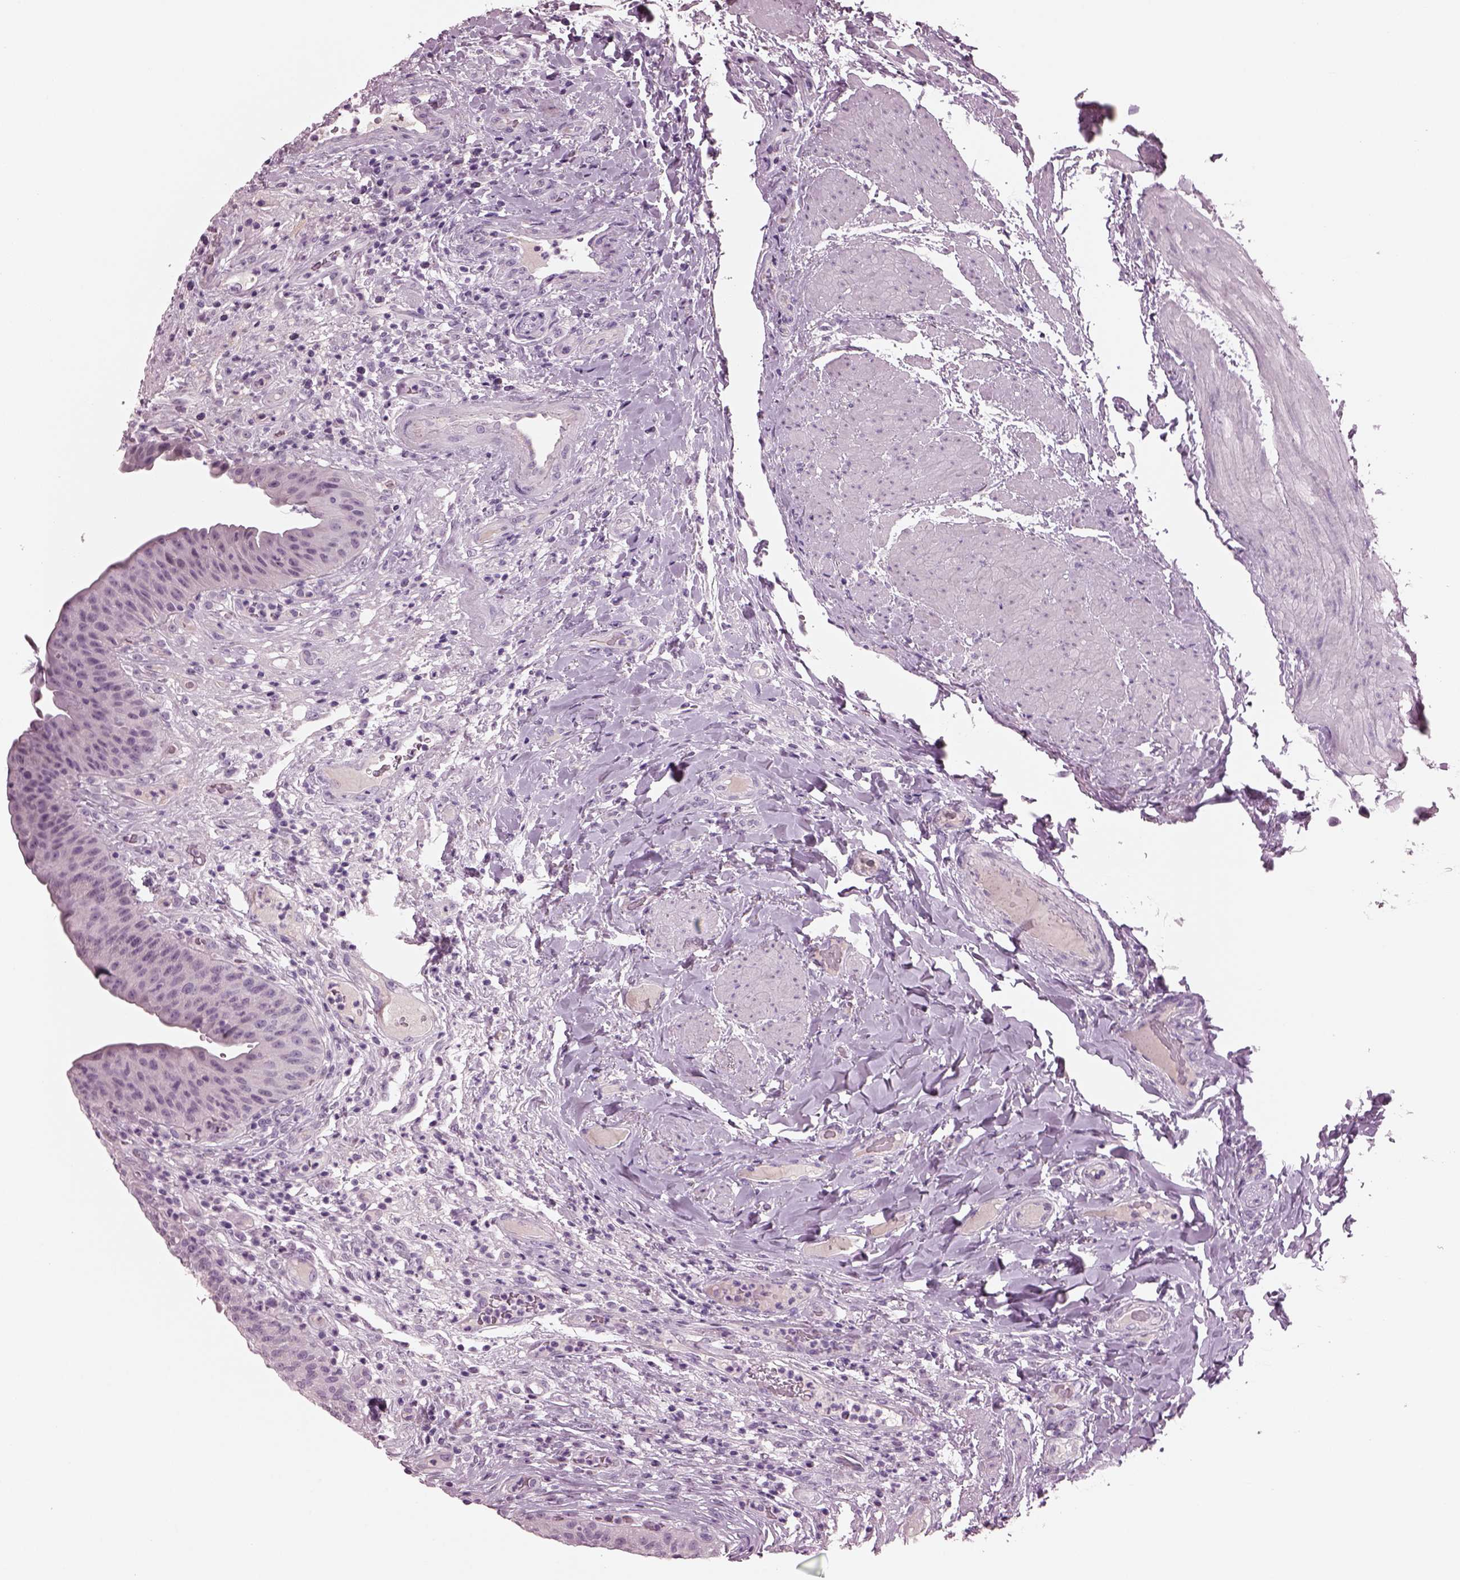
{"staining": {"intensity": "negative", "quantity": "none", "location": "none"}, "tissue": "urinary bladder", "cell_type": "Urothelial cells", "image_type": "normal", "snomed": [{"axis": "morphology", "description": "Normal tissue, NOS"}, {"axis": "topography", "description": "Urinary bladder"}], "caption": "IHC histopathology image of normal urinary bladder: urinary bladder stained with DAB (3,3'-diaminobenzidine) demonstrates no significant protein staining in urothelial cells. The staining was performed using DAB to visualize the protein expression in brown, while the nuclei were stained in blue with hematoxylin (Magnification: 20x).", "gene": "CYLC1", "patient": {"sex": "male", "age": 66}}